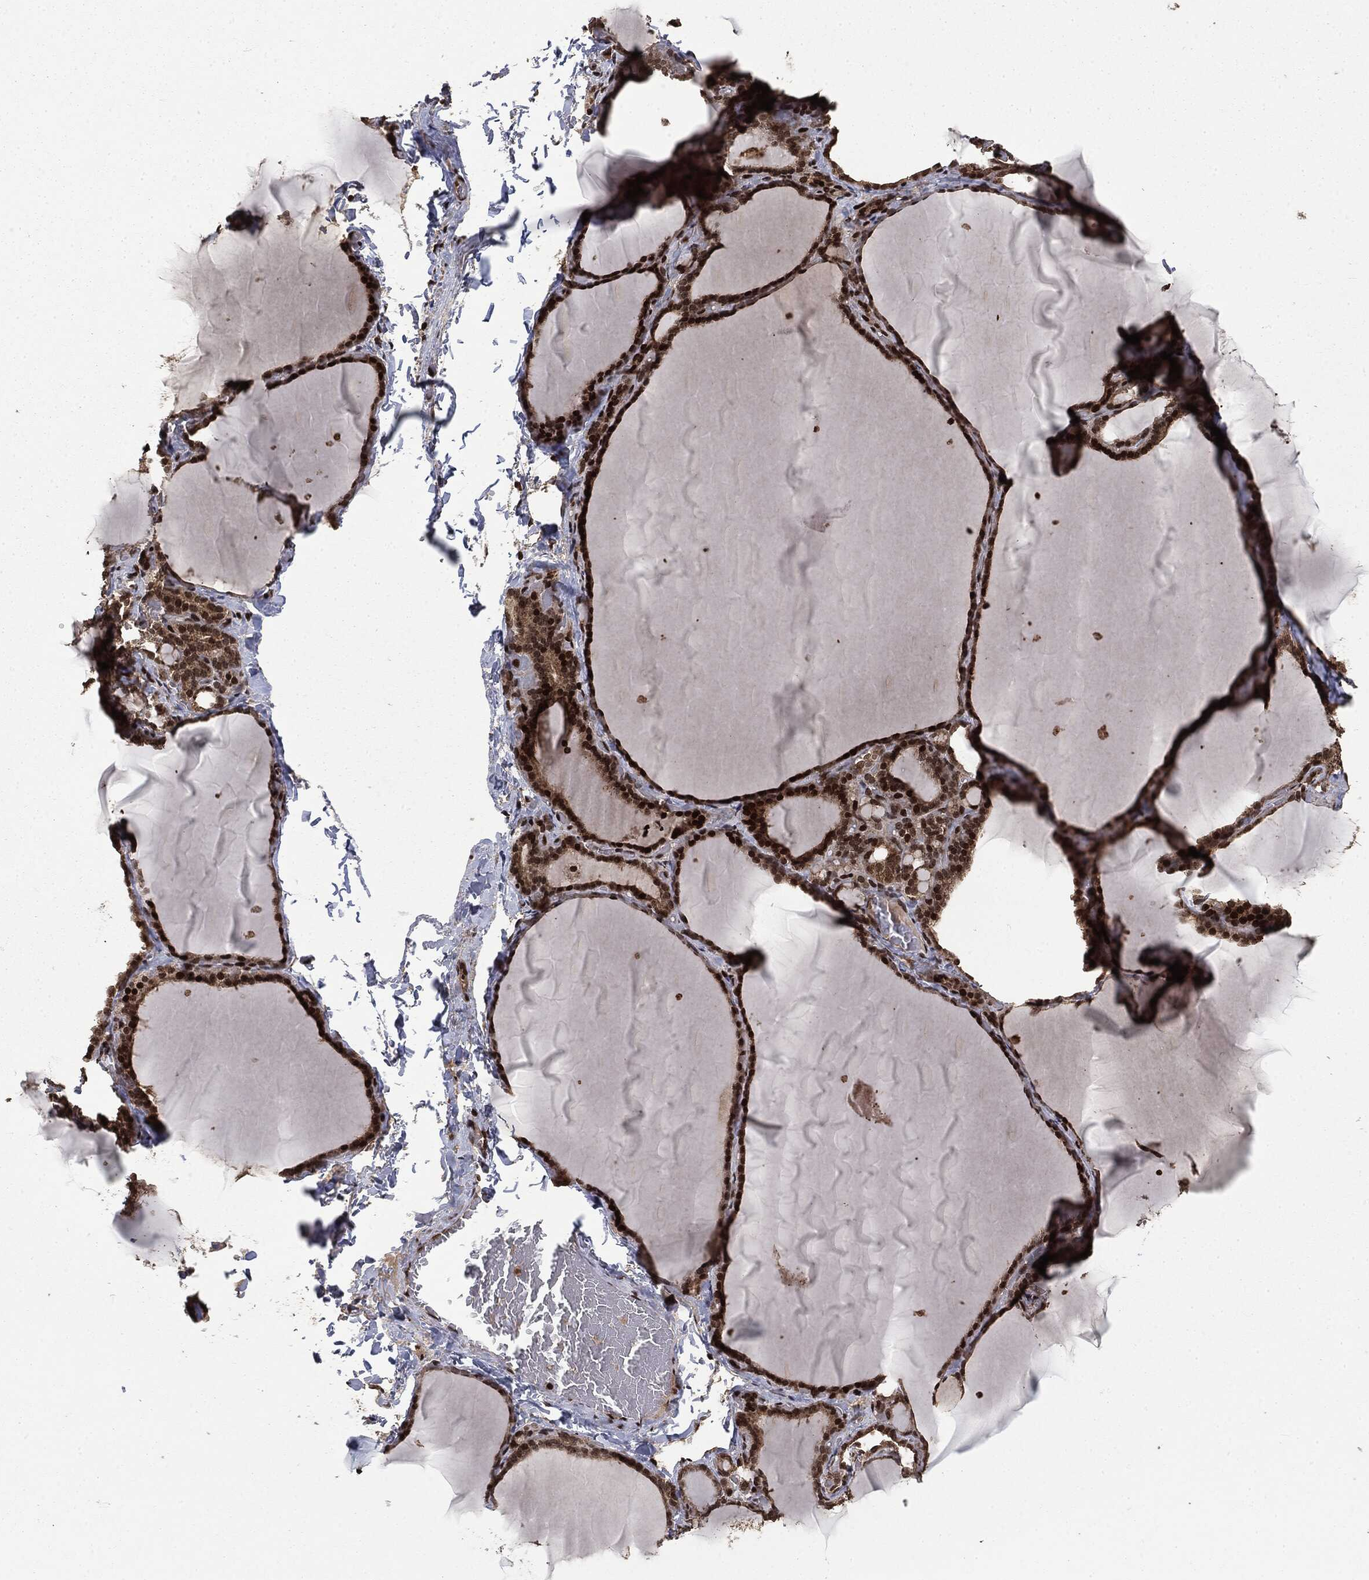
{"staining": {"intensity": "strong", "quantity": ">75%", "location": "nuclear"}, "tissue": "thyroid gland", "cell_type": "Glandular cells", "image_type": "normal", "snomed": [{"axis": "morphology", "description": "Normal tissue, NOS"}, {"axis": "morphology", "description": "Hyperplasia, NOS"}, {"axis": "topography", "description": "Thyroid gland"}], "caption": "Brown immunohistochemical staining in unremarkable thyroid gland demonstrates strong nuclear expression in about >75% of glandular cells.", "gene": "CTDP1", "patient": {"sex": "female", "age": 27}}